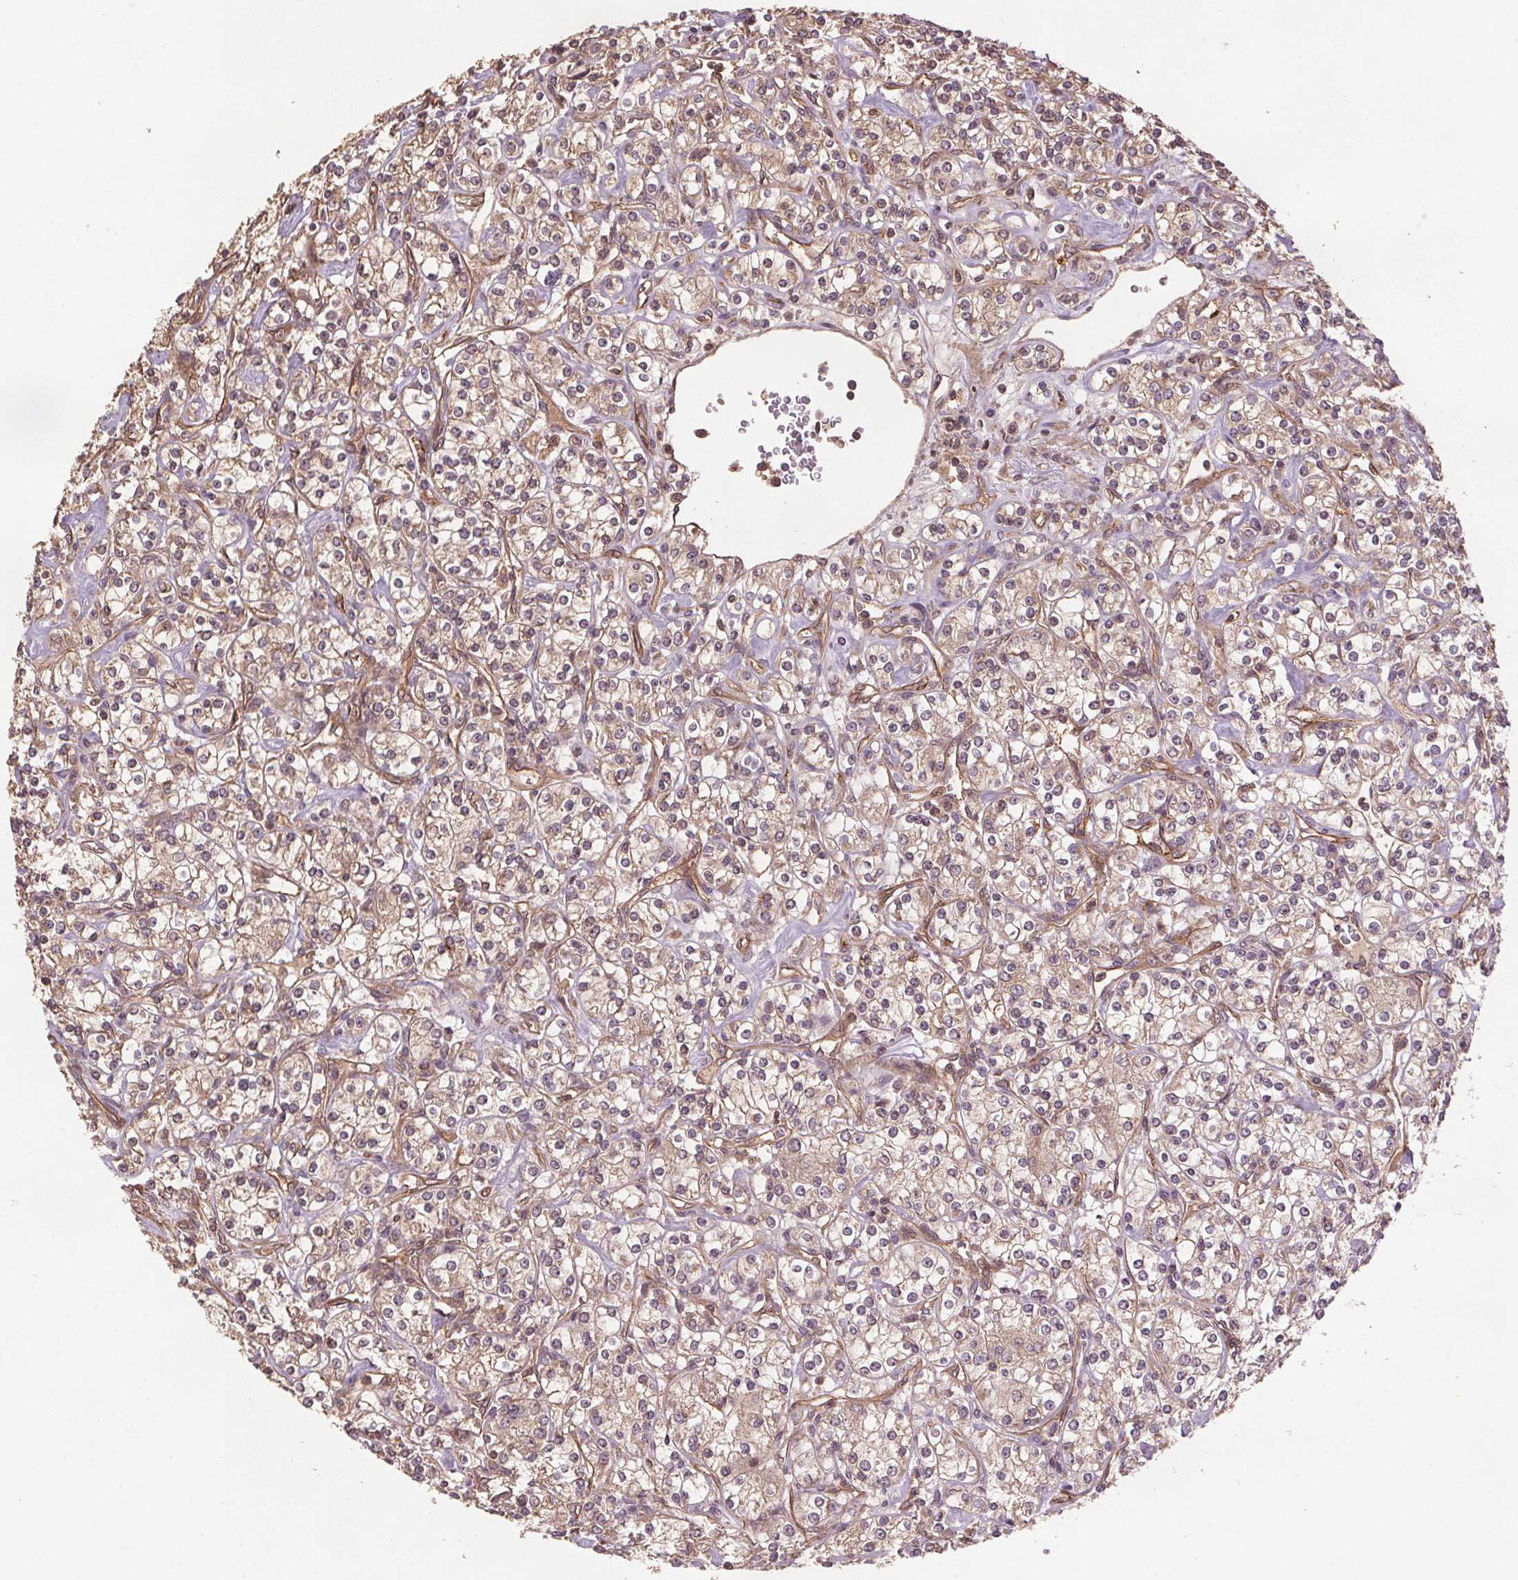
{"staining": {"intensity": "weak", "quantity": "<25%", "location": "cytoplasmic/membranous"}, "tissue": "renal cancer", "cell_type": "Tumor cells", "image_type": "cancer", "snomed": [{"axis": "morphology", "description": "Adenocarcinoma, NOS"}, {"axis": "topography", "description": "Kidney"}], "caption": "The photomicrograph displays no significant positivity in tumor cells of renal cancer.", "gene": "SEC14L2", "patient": {"sex": "male", "age": 77}}